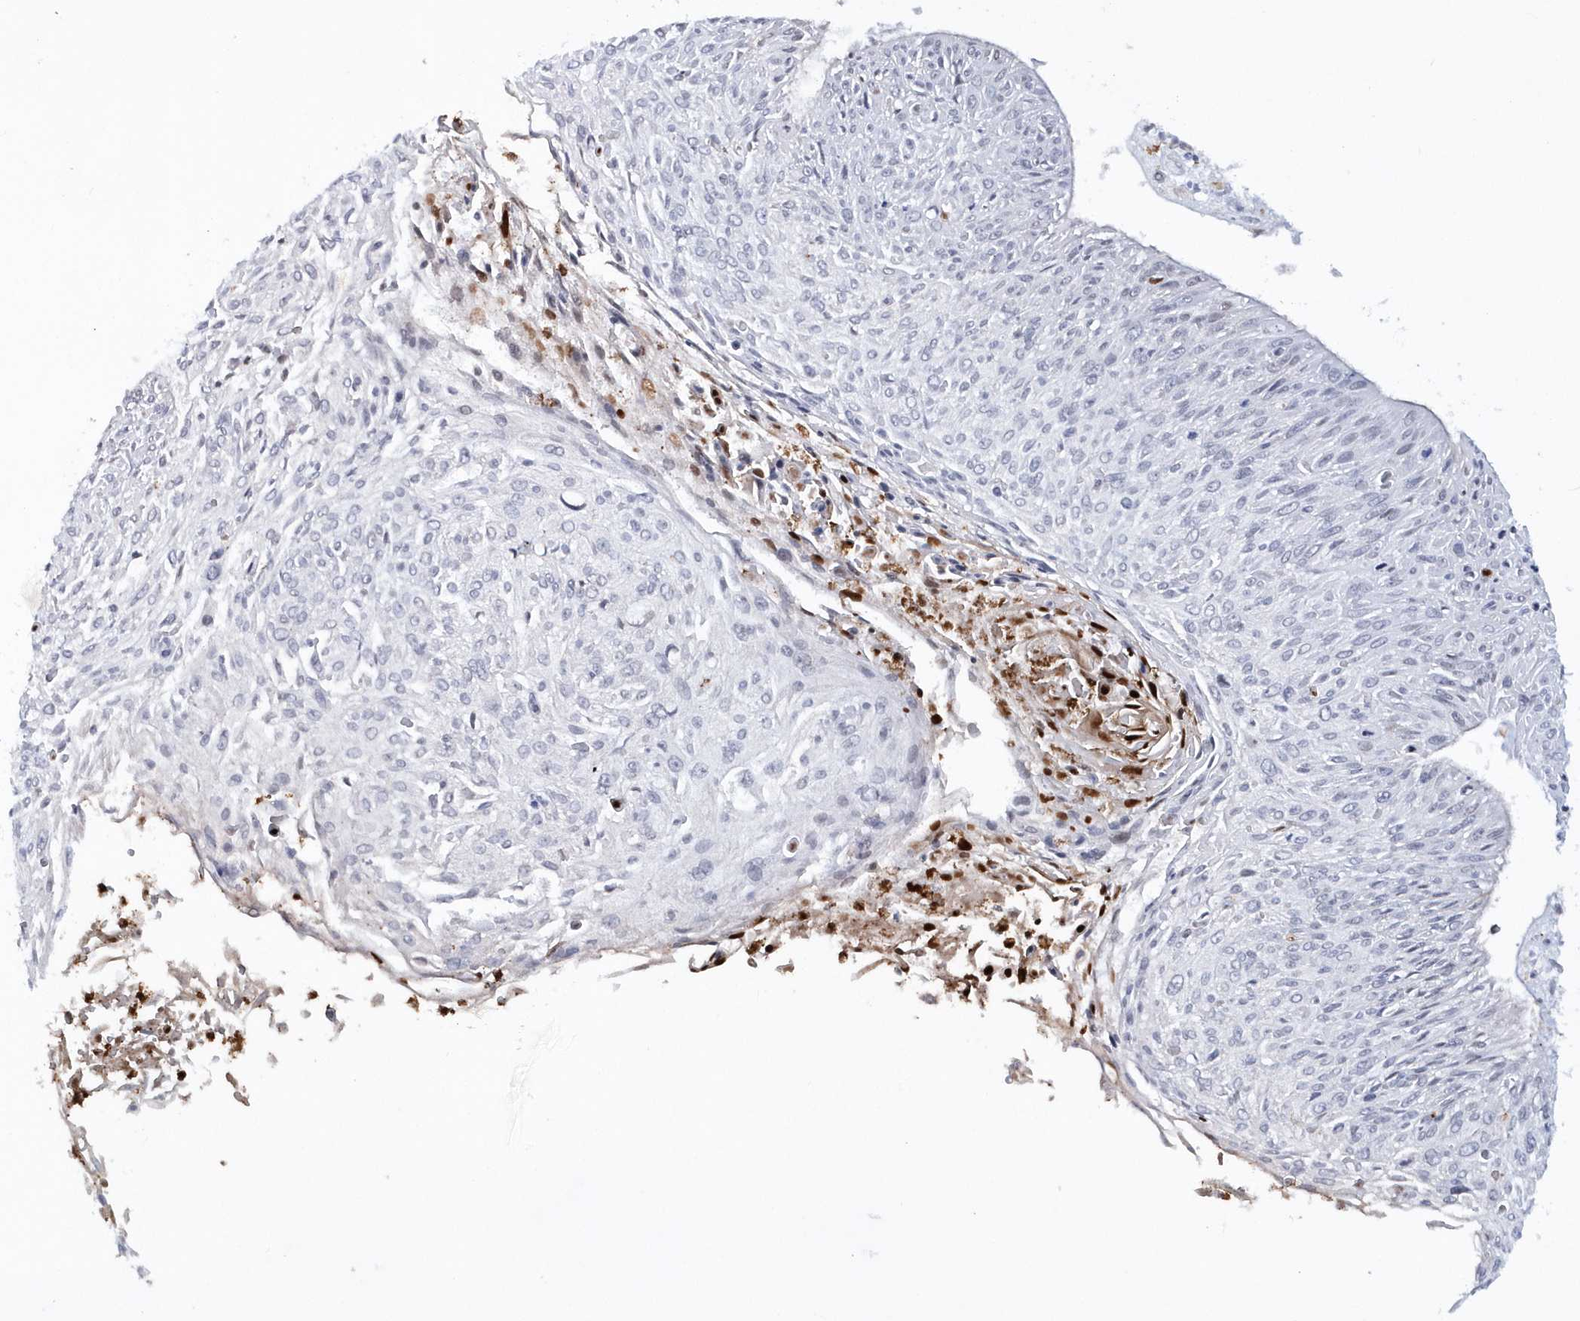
{"staining": {"intensity": "negative", "quantity": "none", "location": "none"}, "tissue": "cervical cancer", "cell_type": "Tumor cells", "image_type": "cancer", "snomed": [{"axis": "morphology", "description": "Squamous cell carcinoma, NOS"}, {"axis": "topography", "description": "Cervix"}], "caption": "This is an IHC photomicrograph of human cervical cancer. There is no staining in tumor cells.", "gene": "ASCL4", "patient": {"sex": "female", "age": 51}}